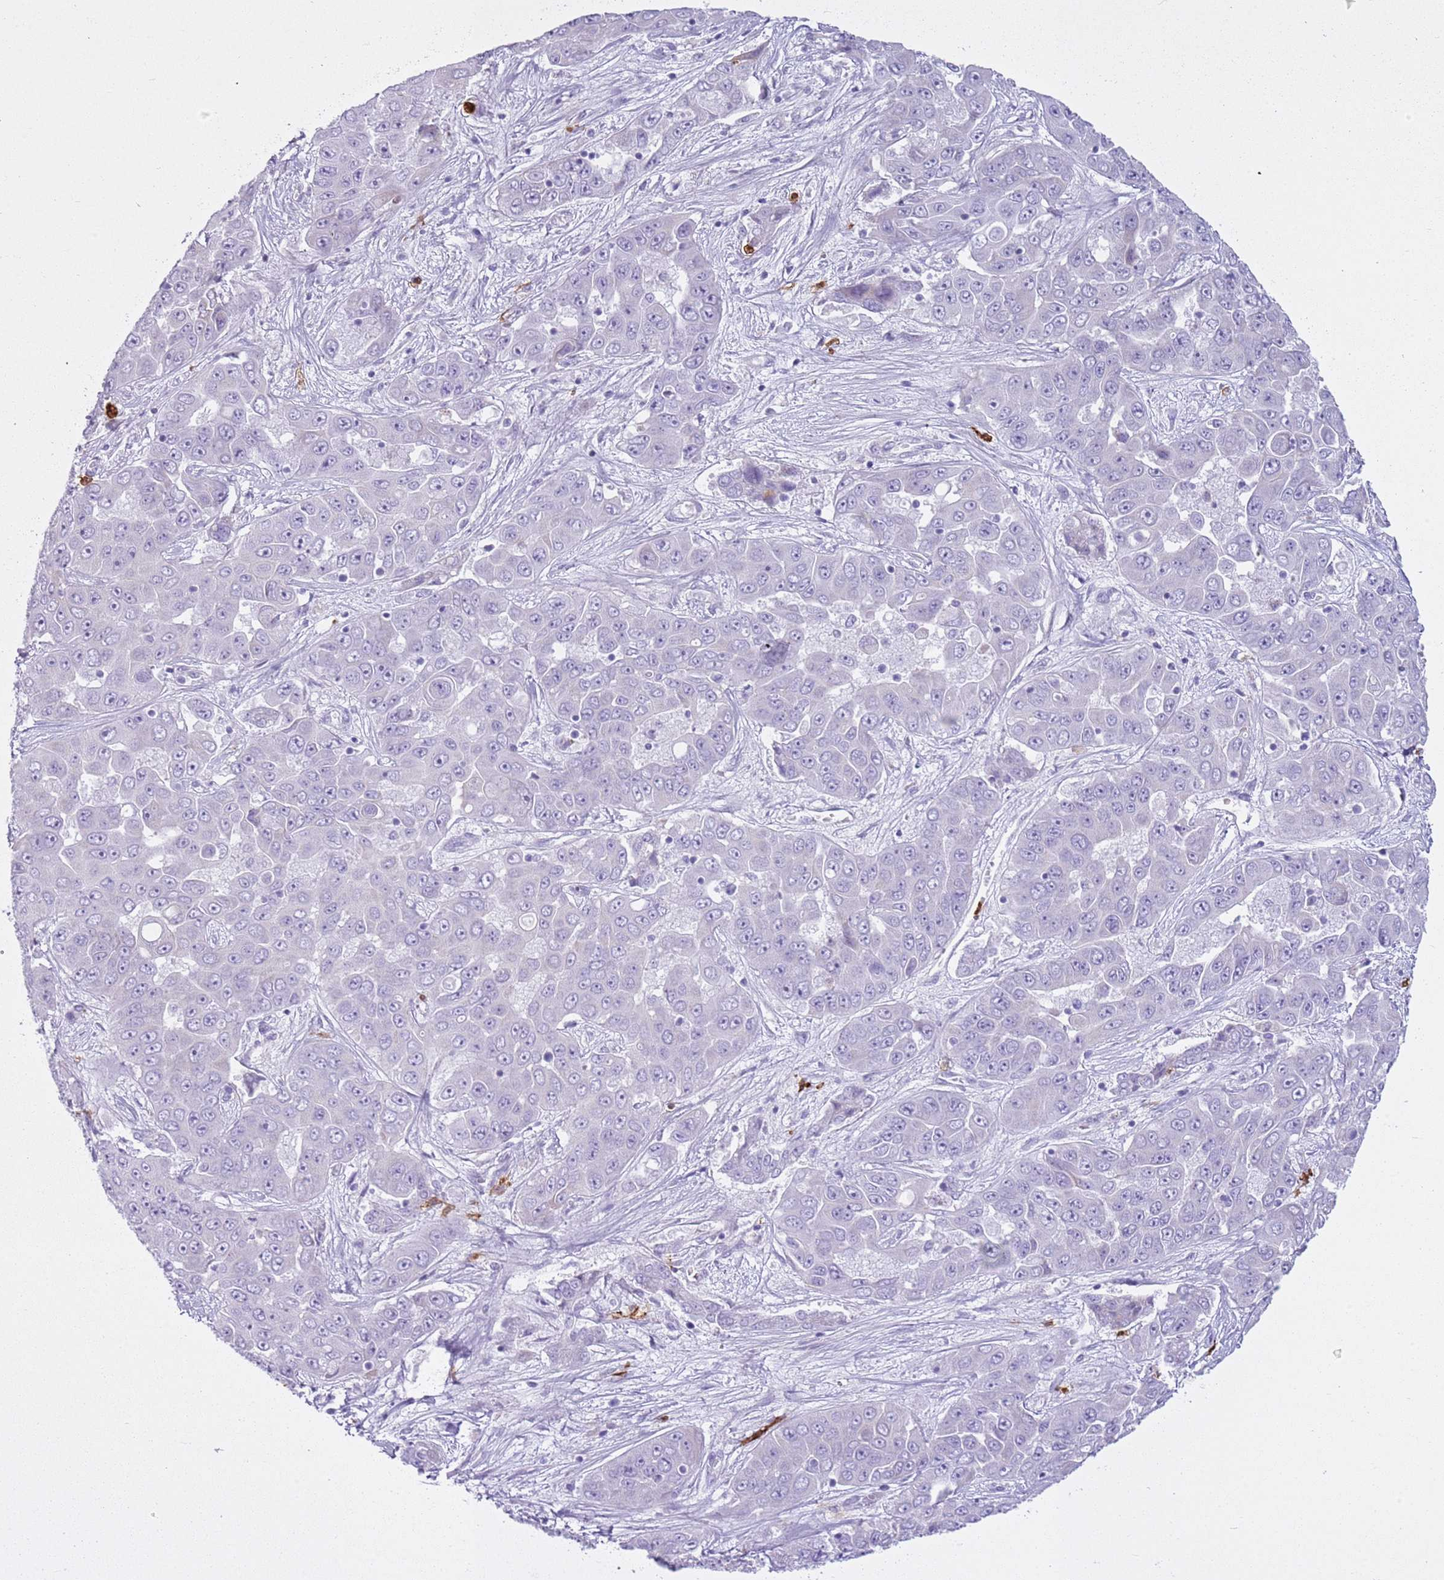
{"staining": {"intensity": "negative", "quantity": "none", "location": "none"}, "tissue": "liver cancer", "cell_type": "Tumor cells", "image_type": "cancer", "snomed": [{"axis": "morphology", "description": "Cholangiocarcinoma"}, {"axis": "topography", "description": "Liver"}], "caption": "Tumor cells show no significant positivity in liver cancer.", "gene": "CD177", "patient": {"sex": "female", "age": 52}}